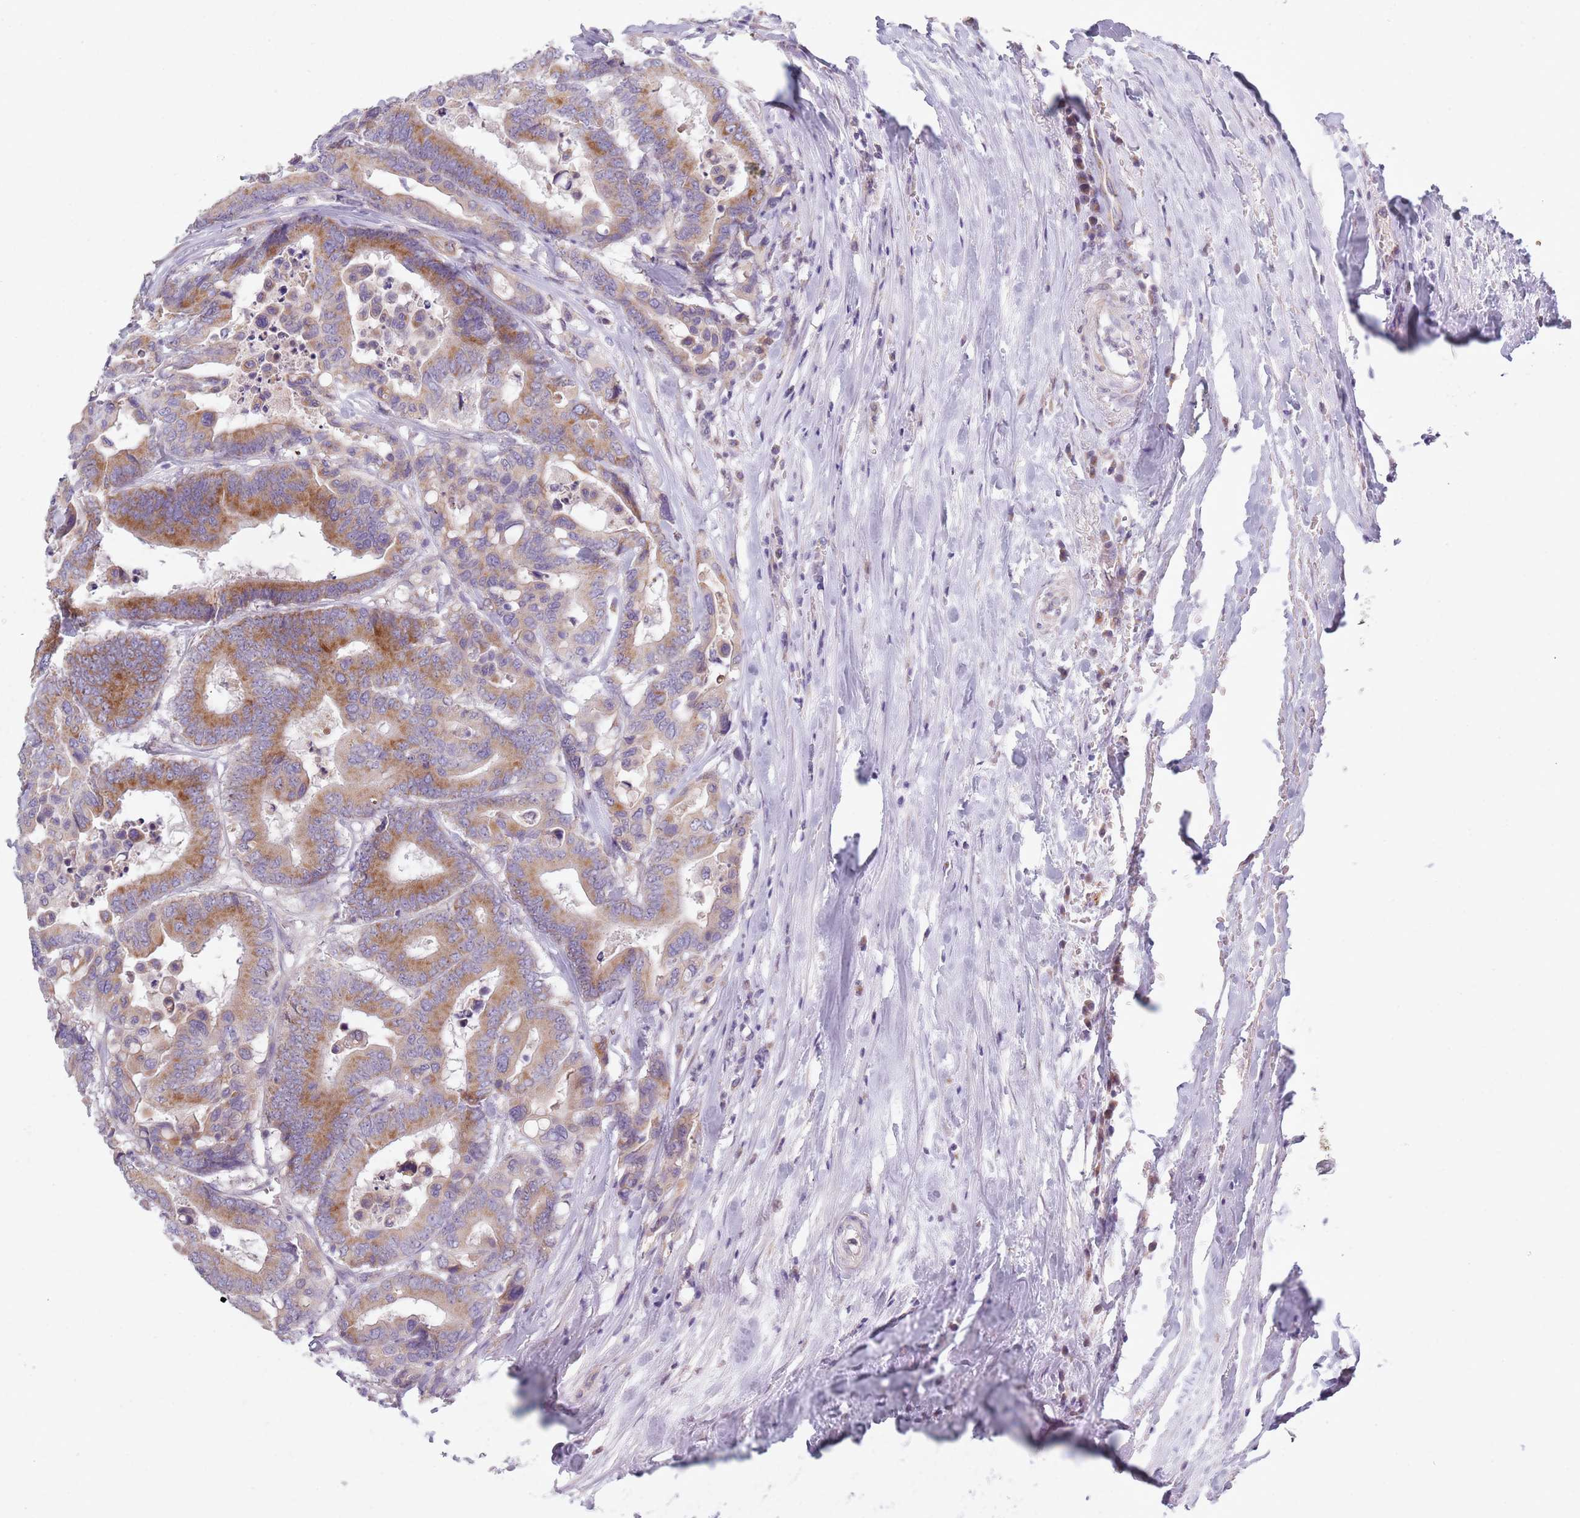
{"staining": {"intensity": "moderate", "quantity": ">75%", "location": "cytoplasmic/membranous"}, "tissue": "colorectal cancer", "cell_type": "Tumor cells", "image_type": "cancer", "snomed": [{"axis": "morphology", "description": "Normal tissue, NOS"}, {"axis": "morphology", "description": "Adenocarcinoma, NOS"}, {"axis": "topography", "description": "Colon"}], "caption": "Immunohistochemical staining of colorectal cancer (adenocarcinoma) displays moderate cytoplasmic/membranous protein expression in about >75% of tumor cells.", "gene": "COQ5", "patient": {"sex": "male", "age": 82}}